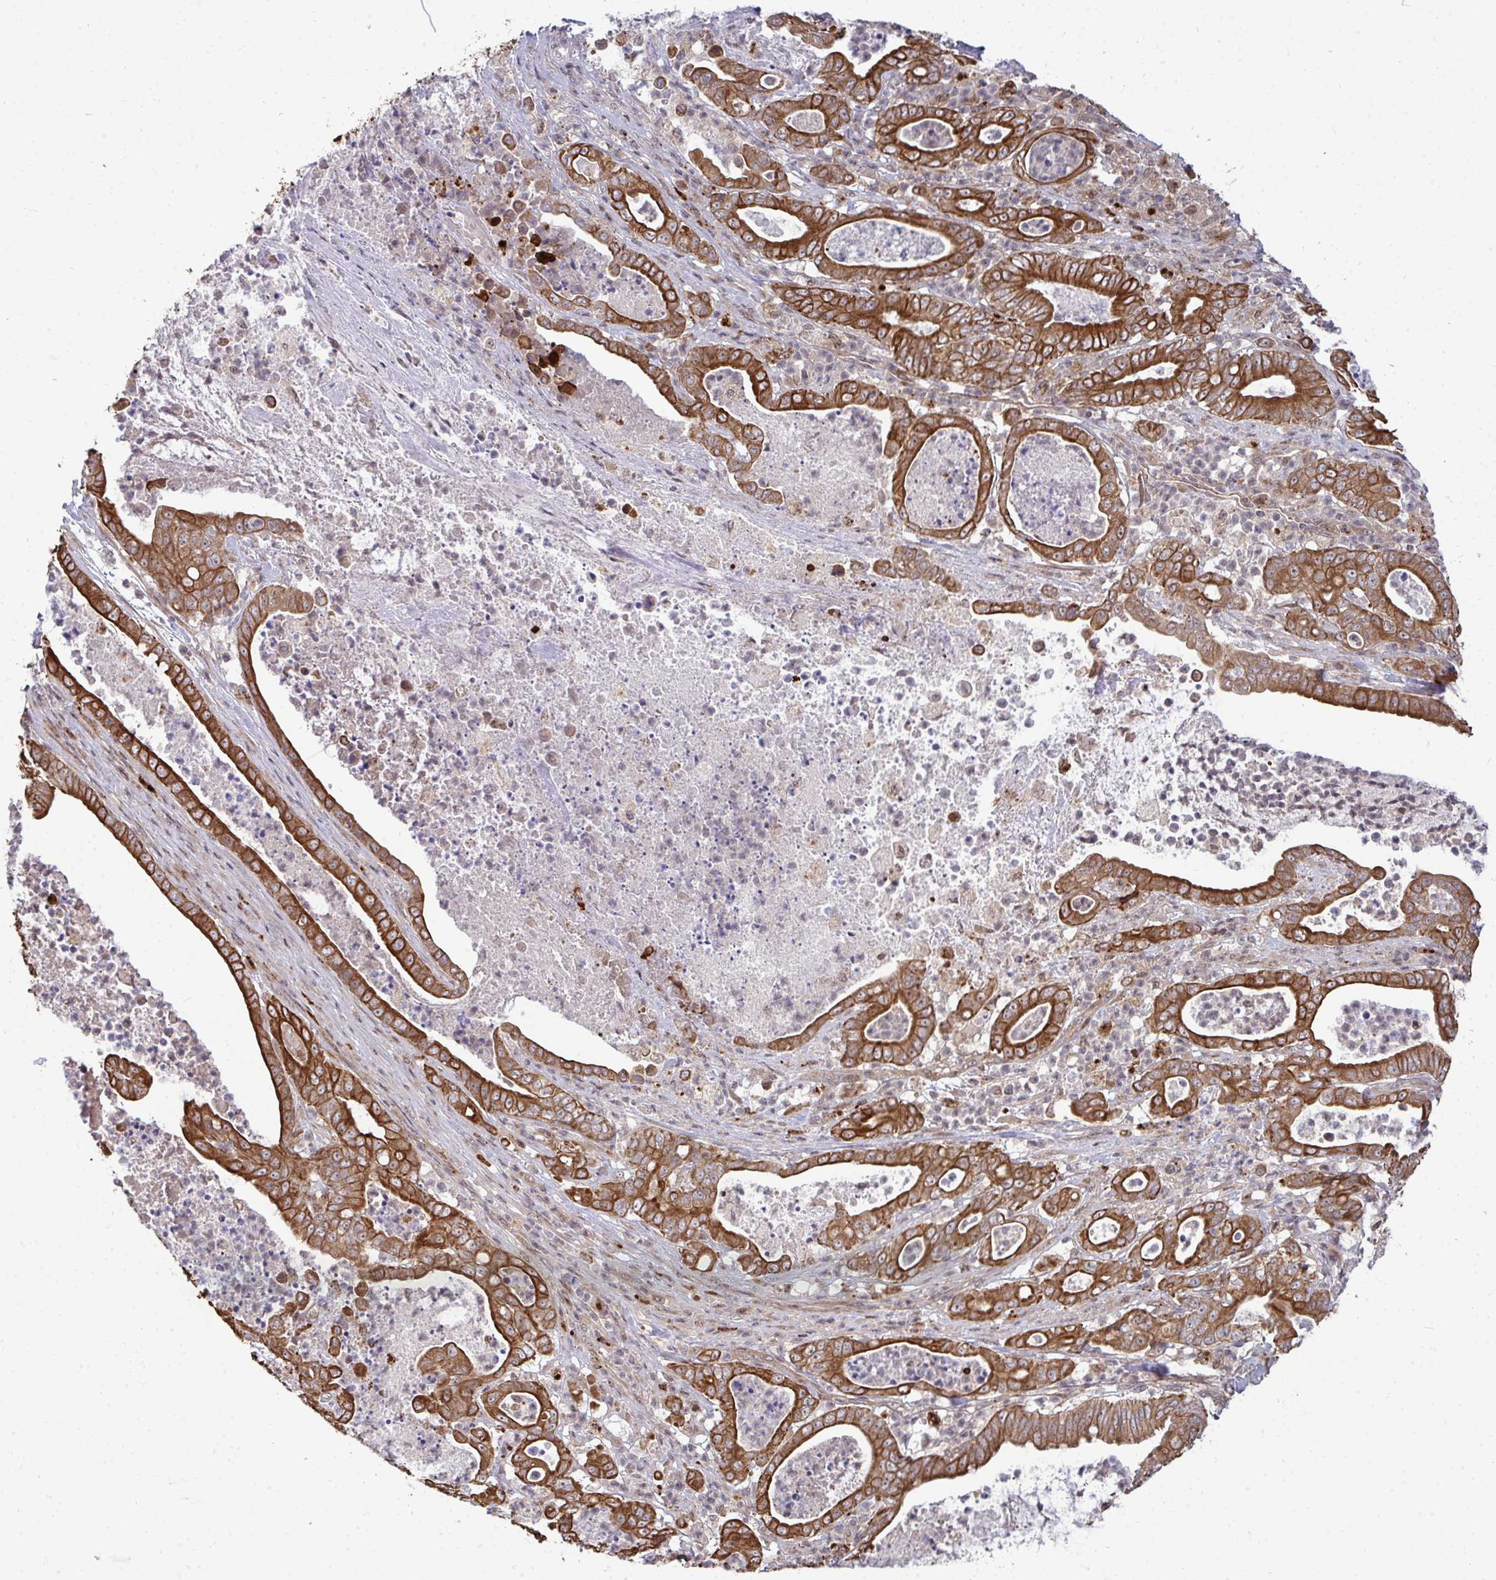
{"staining": {"intensity": "strong", "quantity": ">75%", "location": "cytoplasmic/membranous"}, "tissue": "pancreatic cancer", "cell_type": "Tumor cells", "image_type": "cancer", "snomed": [{"axis": "morphology", "description": "Adenocarcinoma, NOS"}, {"axis": "topography", "description": "Pancreas"}], "caption": "IHC staining of adenocarcinoma (pancreatic), which reveals high levels of strong cytoplasmic/membranous expression in about >75% of tumor cells indicating strong cytoplasmic/membranous protein positivity. The staining was performed using DAB (brown) for protein detection and nuclei were counterstained in hematoxylin (blue).", "gene": "TRIM44", "patient": {"sex": "male", "age": 71}}